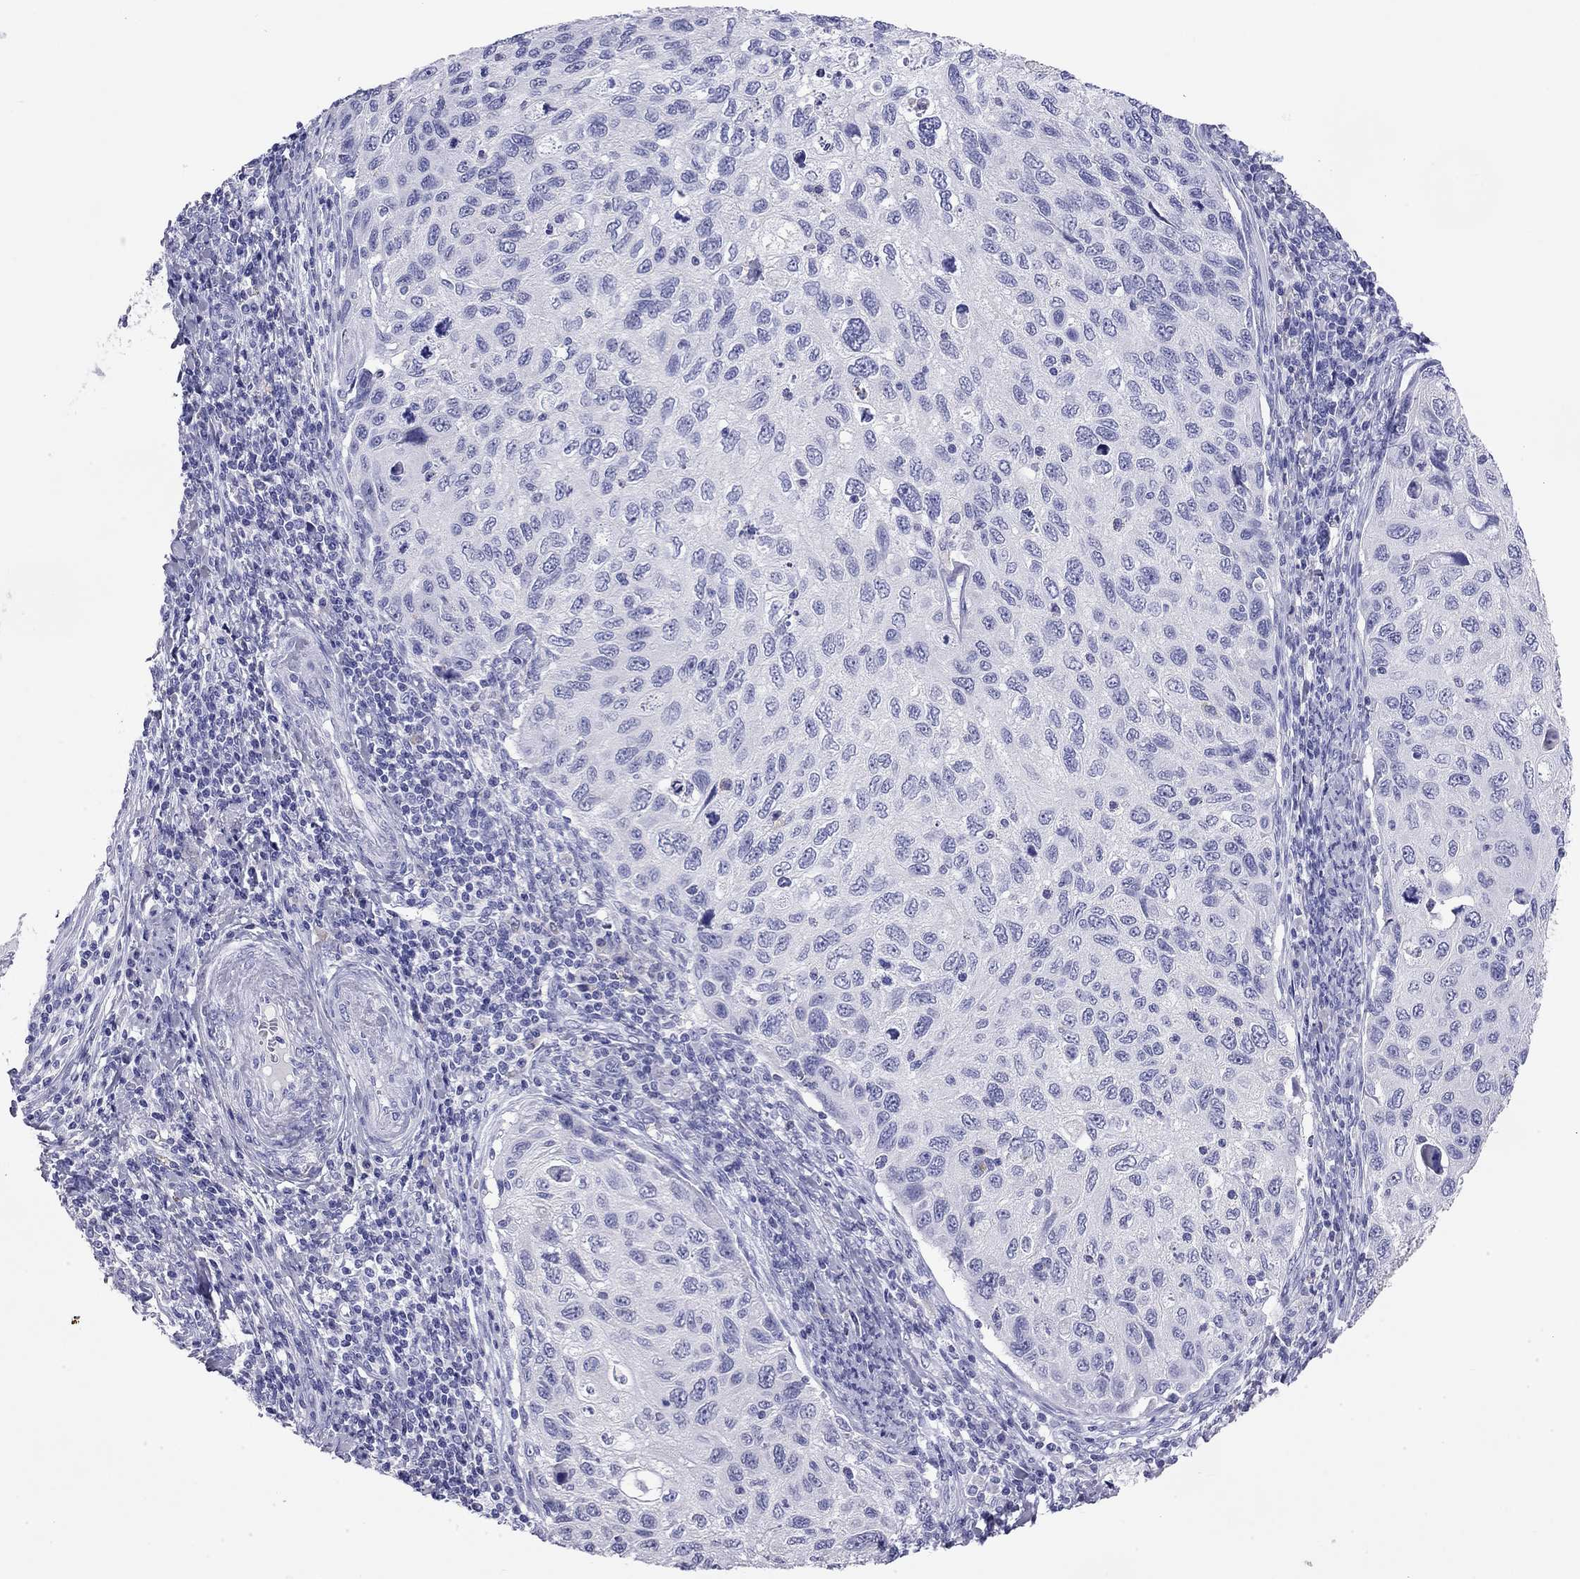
{"staining": {"intensity": "negative", "quantity": "none", "location": "none"}, "tissue": "cervical cancer", "cell_type": "Tumor cells", "image_type": "cancer", "snomed": [{"axis": "morphology", "description": "Squamous cell carcinoma, NOS"}, {"axis": "topography", "description": "Cervix"}], "caption": "This is a photomicrograph of IHC staining of cervical squamous cell carcinoma, which shows no positivity in tumor cells.", "gene": "ODF4", "patient": {"sex": "female", "age": 70}}